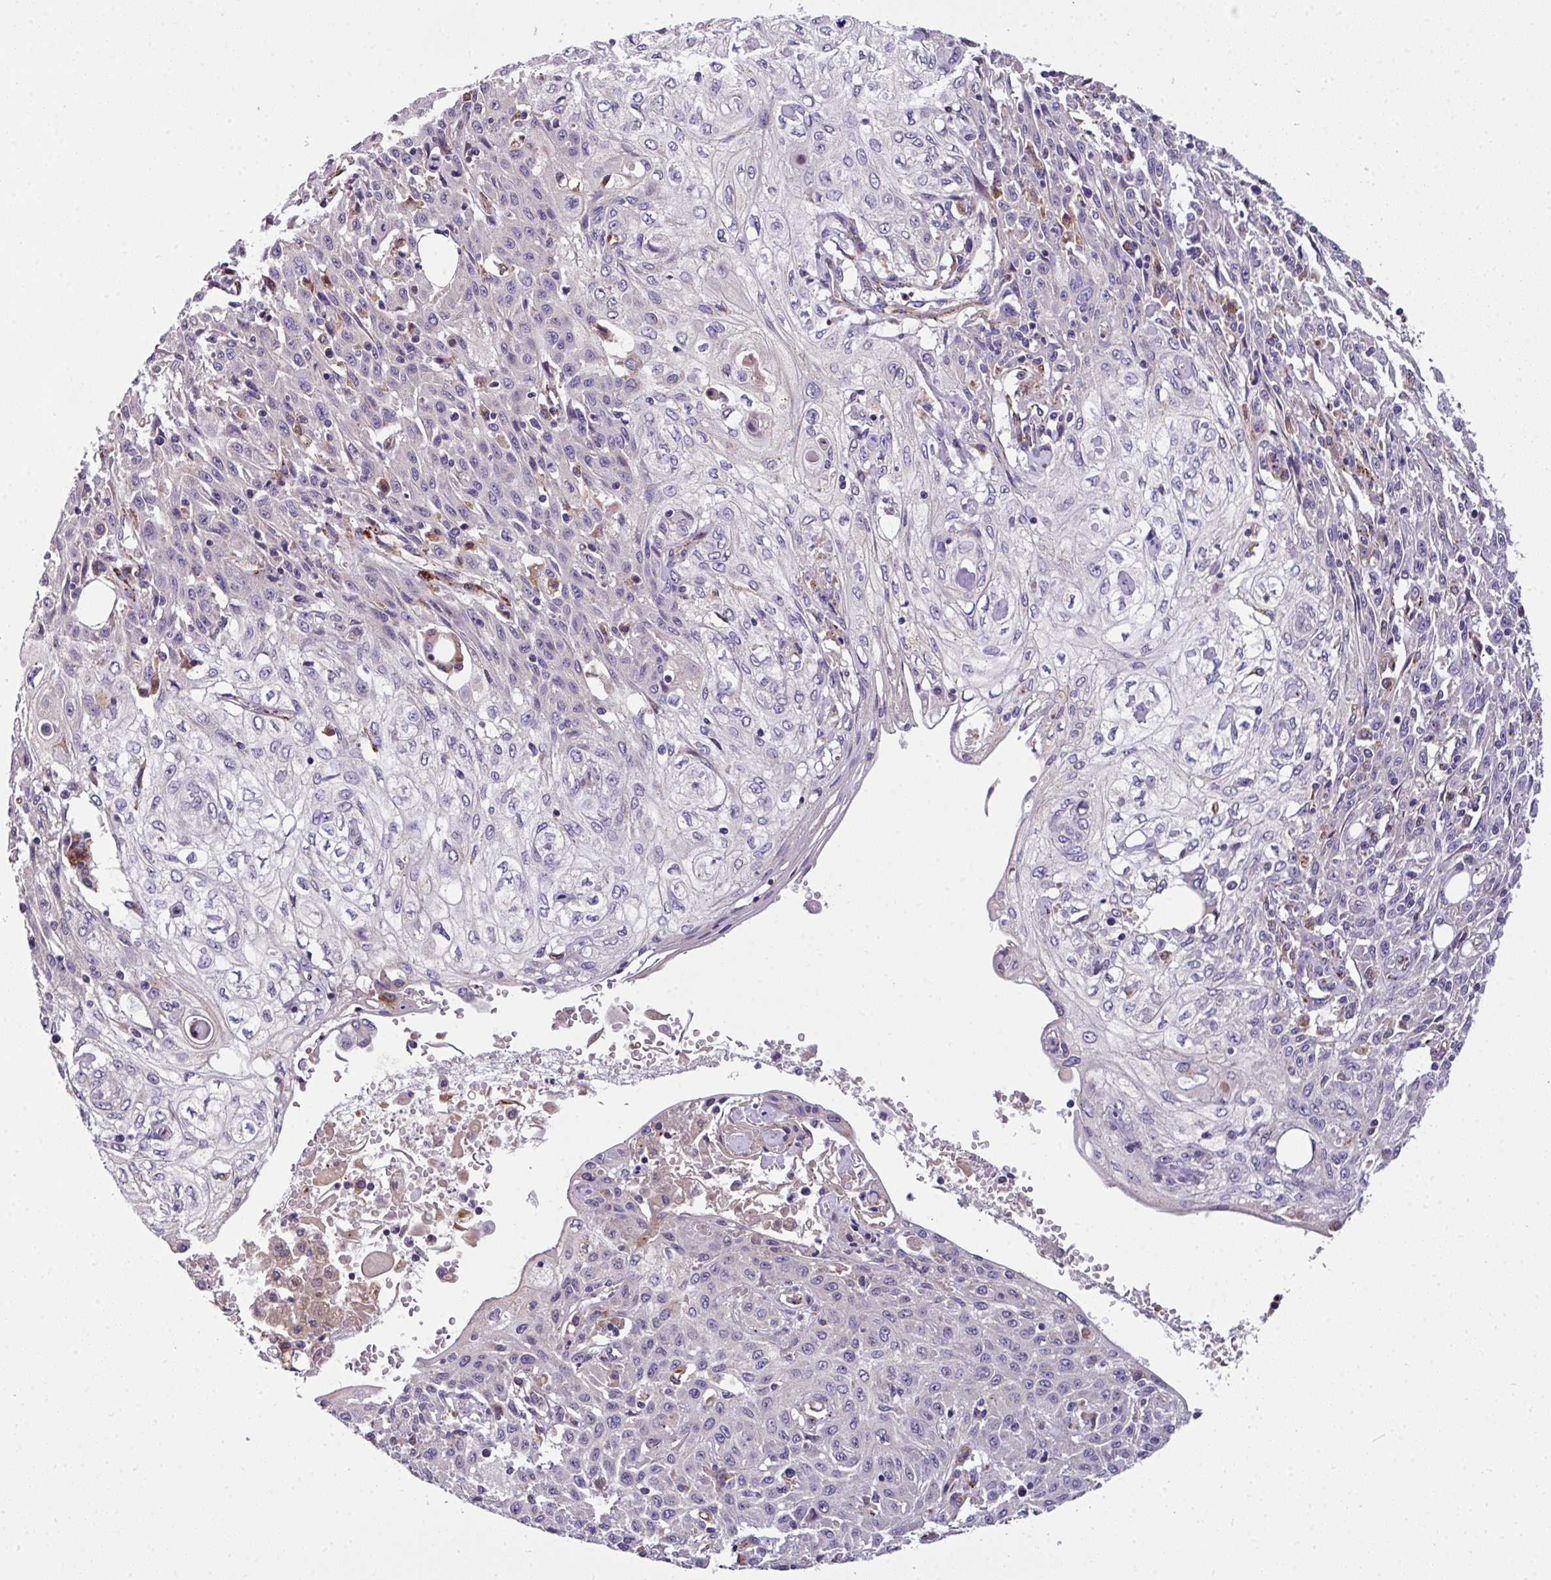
{"staining": {"intensity": "negative", "quantity": "none", "location": "none"}, "tissue": "skin cancer", "cell_type": "Tumor cells", "image_type": "cancer", "snomed": [{"axis": "morphology", "description": "Squamous cell carcinoma, NOS"}, {"axis": "morphology", "description": "Squamous cell carcinoma, metastatic, NOS"}, {"axis": "topography", "description": "Skin"}, {"axis": "topography", "description": "Lymph node"}], "caption": "This is an IHC histopathology image of human skin cancer. There is no staining in tumor cells.", "gene": "ANXA2R", "patient": {"sex": "male", "age": 75}}